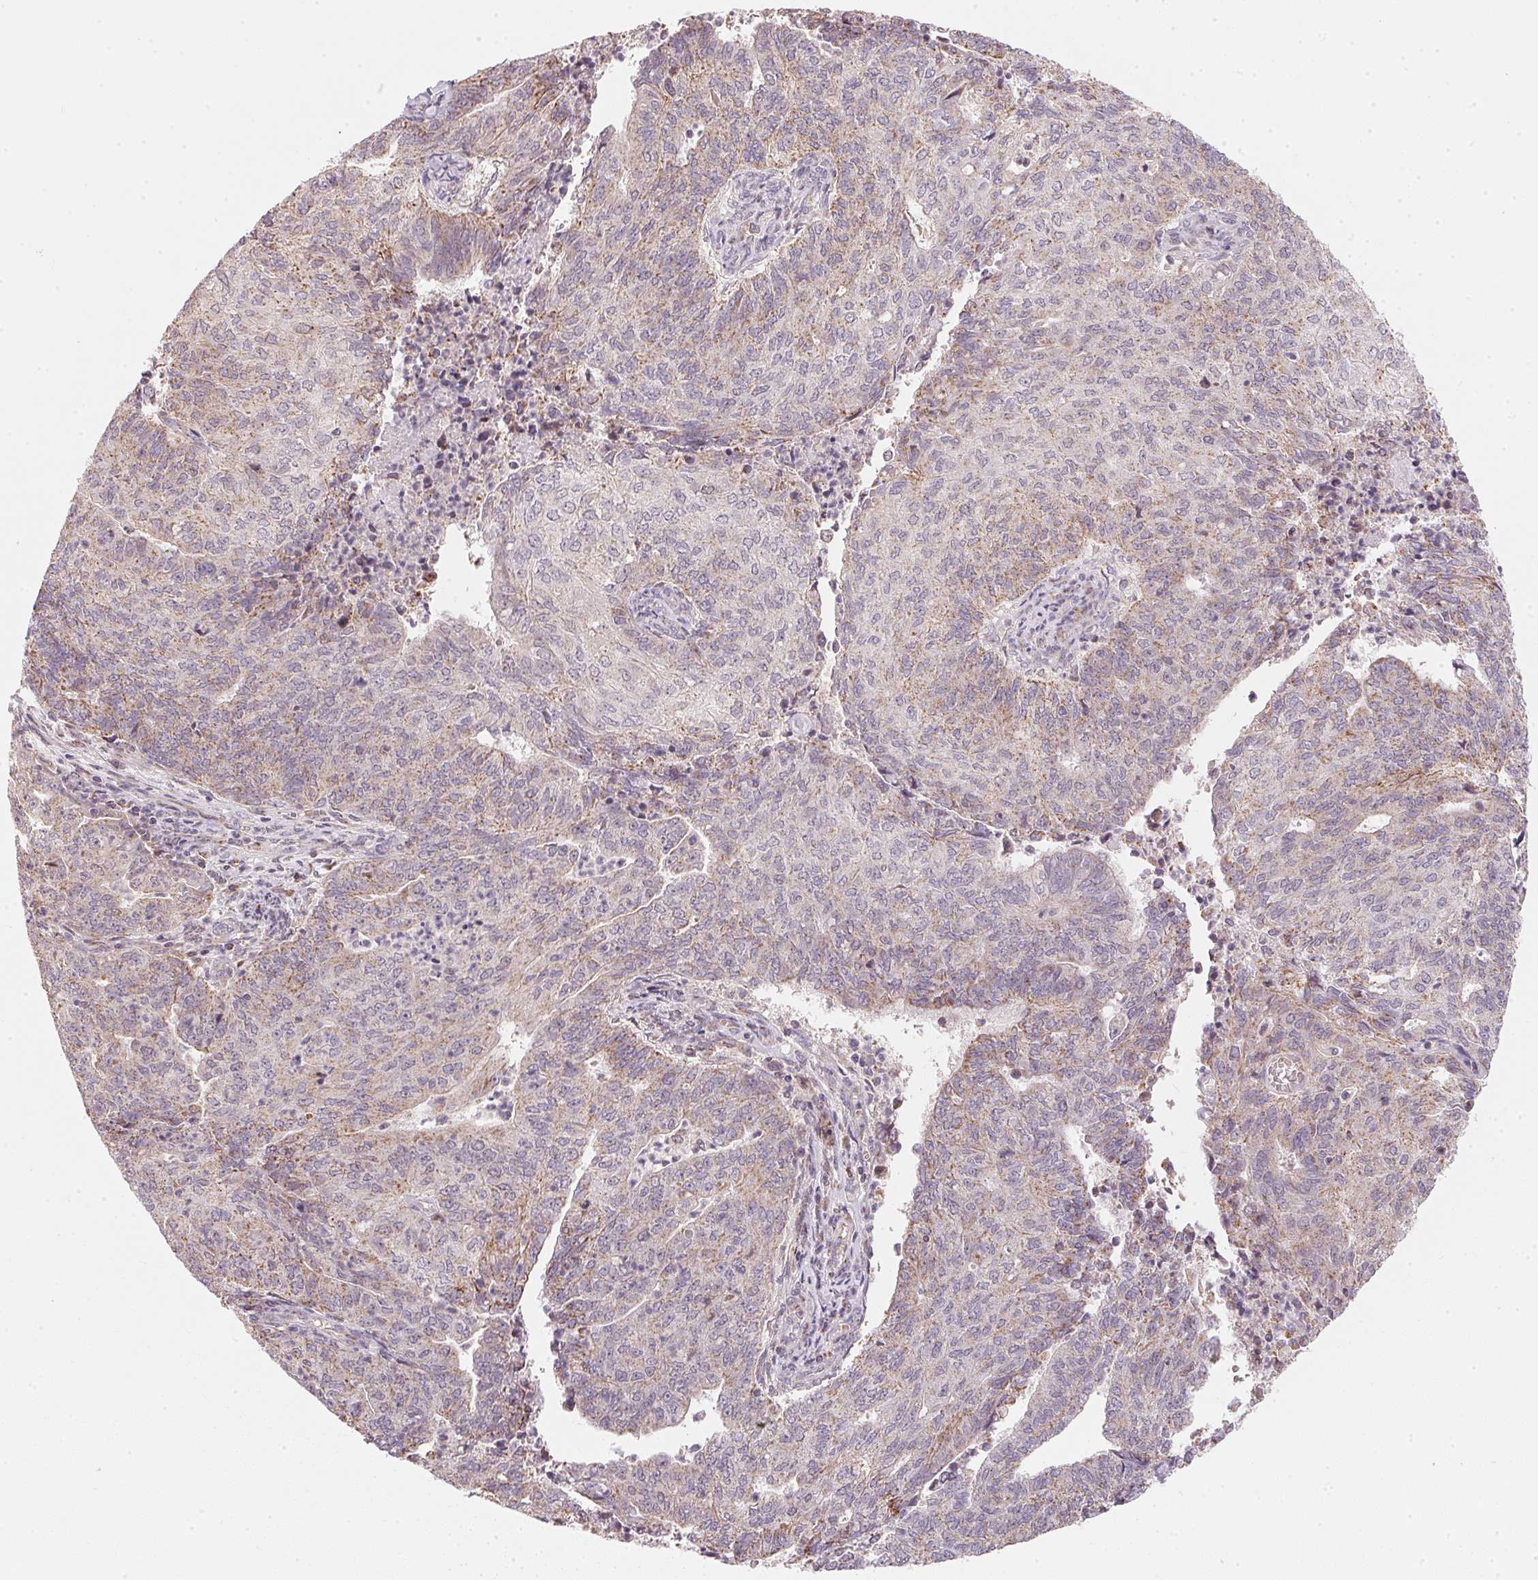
{"staining": {"intensity": "weak", "quantity": "25%-75%", "location": "cytoplasmic/membranous"}, "tissue": "endometrial cancer", "cell_type": "Tumor cells", "image_type": "cancer", "snomed": [{"axis": "morphology", "description": "Adenocarcinoma, NOS"}, {"axis": "topography", "description": "Endometrium"}], "caption": "A micrograph showing weak cytoplasmic/membranous staining in approximately 25%-75% of tumor cells in endometrial cancer, as visualized by brown immunohistochemical staining.", "gene": "COQ7", "patient": {"sex": "female", "age": 82}}